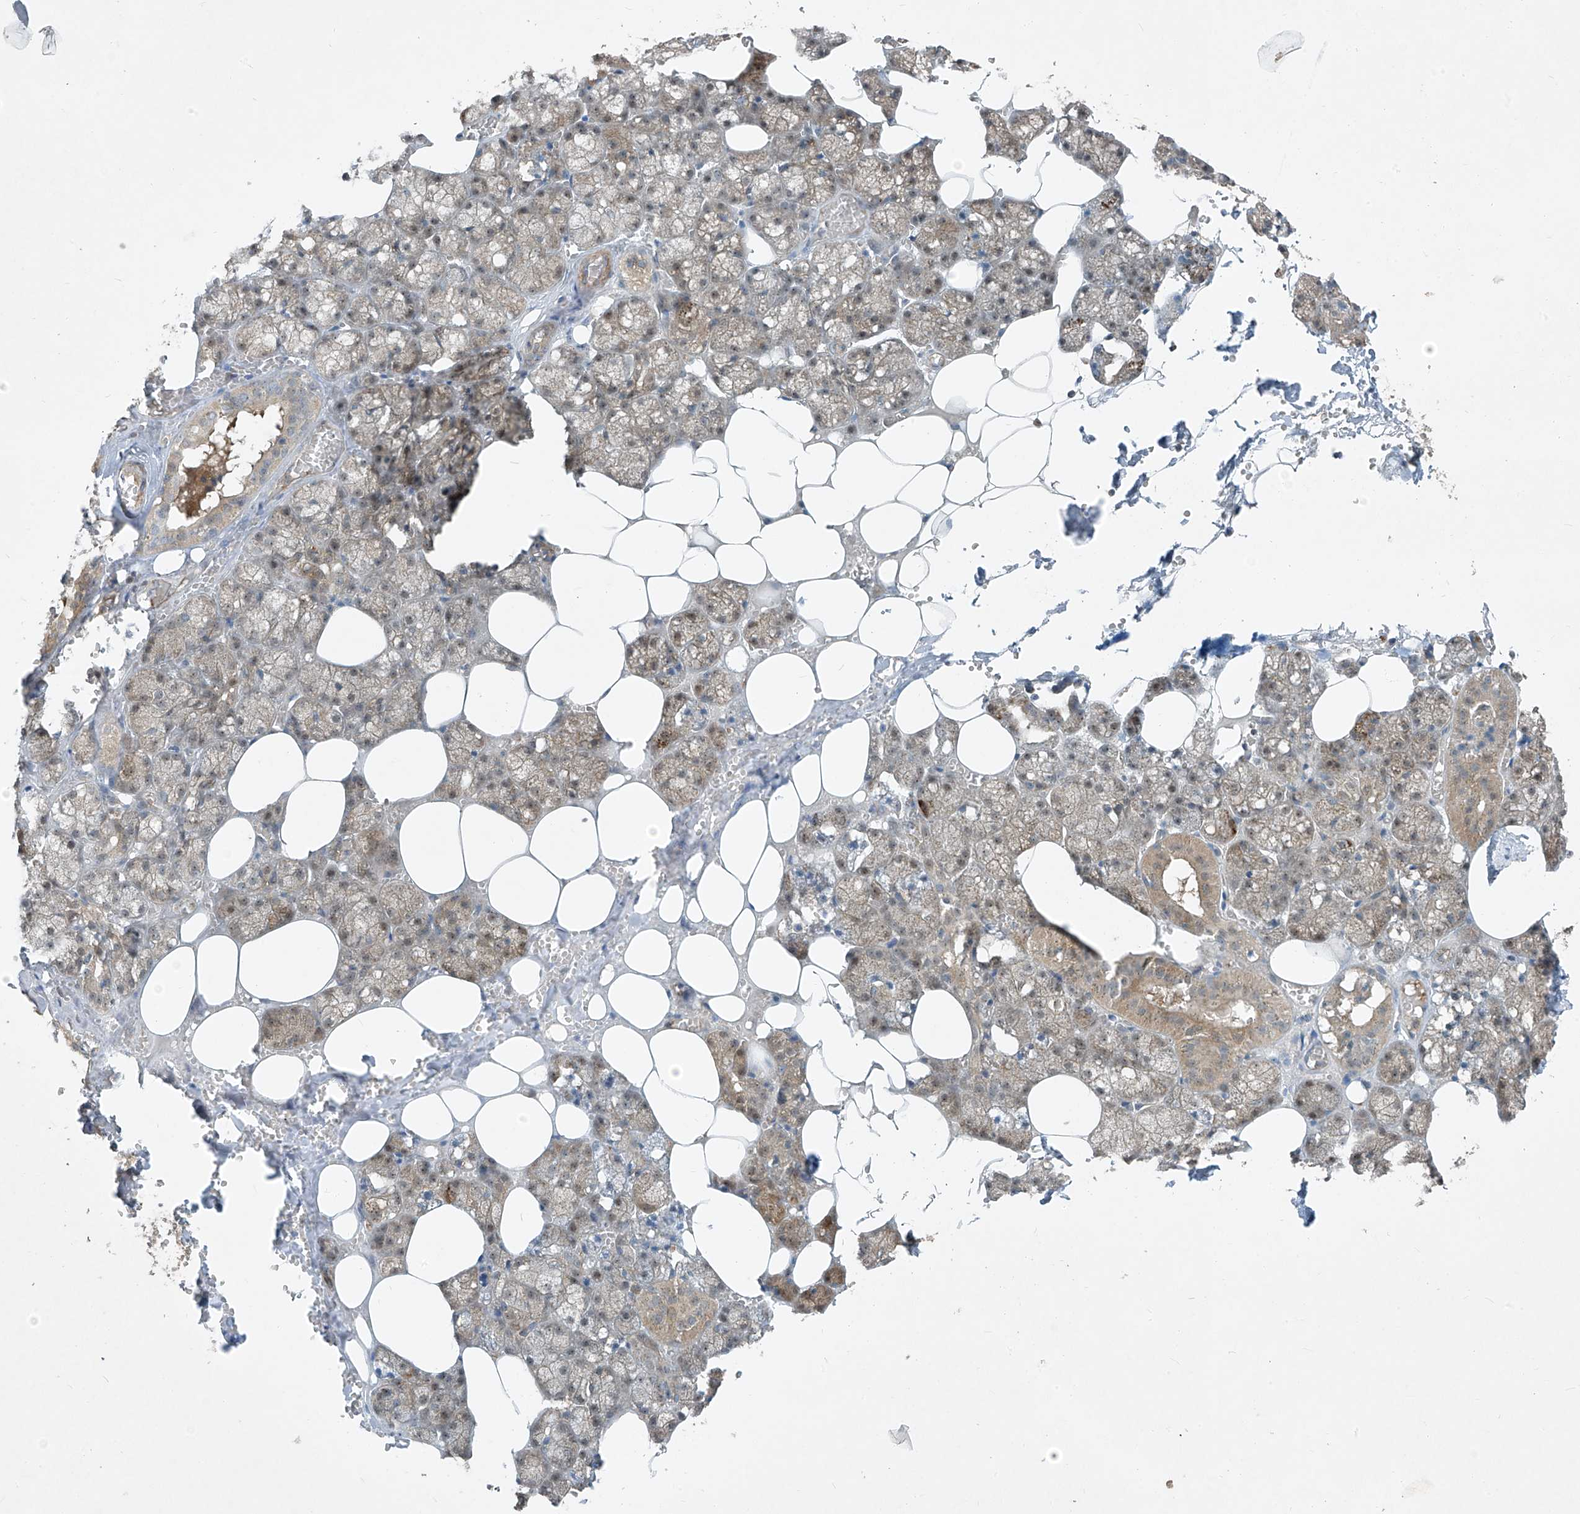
{"staining": {"intensity": "moderate", "quantity": "25%-75%", "location": "cytoplasmic/membranous"}, "tissue": "salivary gland", "cell_type": "Glandular cells", "image_type": "normal", "snomed": [{"axis": "morphology", "description": "Normal tissue, NOS"}, {"axis": "topography", "description": "Salivary gland"}], "caption": "About 25%-75% of glandular cells in benign salivary gland show moderate cytoplasmic/membranous protein positivity as visualized by brown immunohistochemical staining.", "gene": "PPCS", "patient": {"sex": "male", "age": 62}}